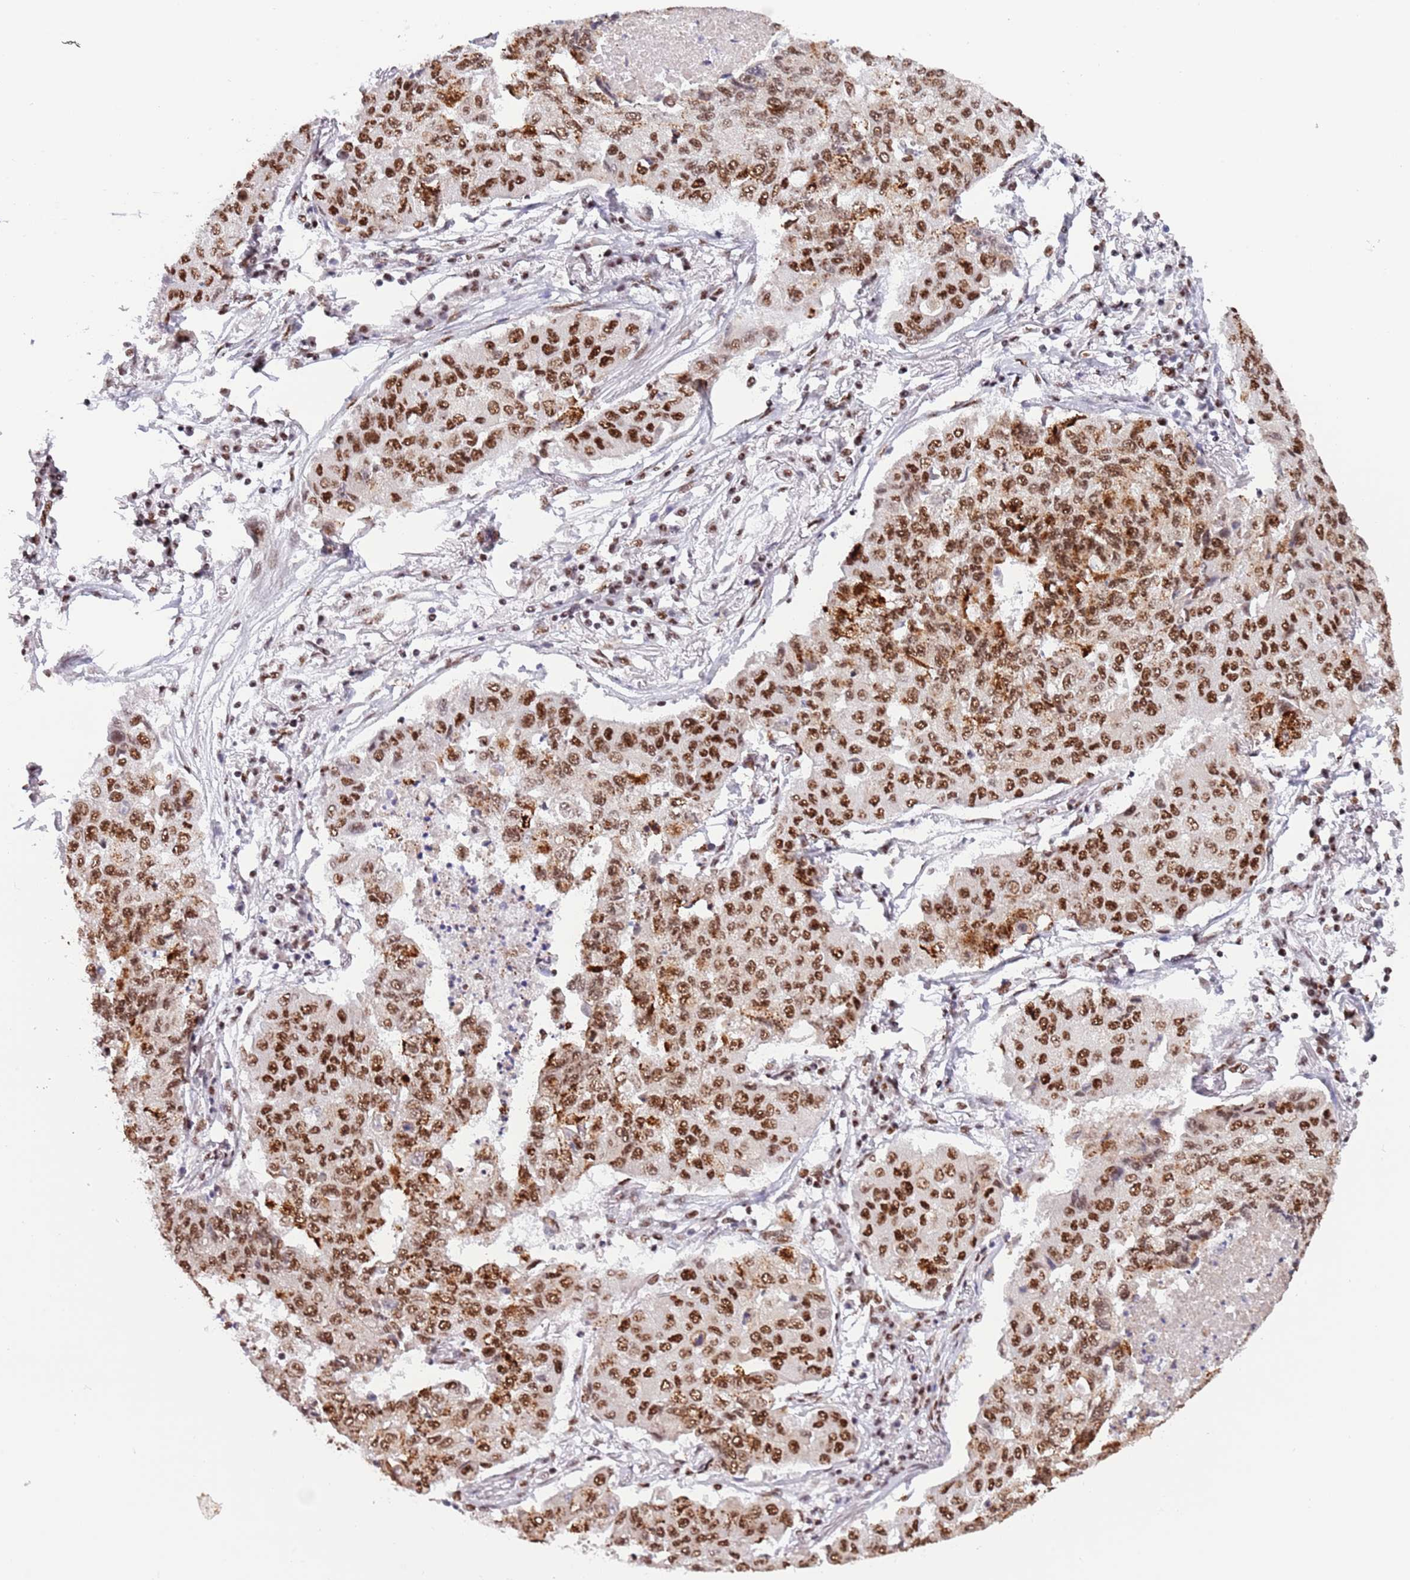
{"staining": {"intensity": "strong", "quantity": ">75%", "location": "nuclear"}, "tissue": "lung cancer", "cell_type": "Tumor cells", "image_type": "cancer", "snomed": [{"axis": "morphology", "description": "Squamous cell carcinoma, NOS"}, {"axis": "topography", "description": "Lung"}], "caption": "Lung cancer (squamous cell carcinoma) stained with IHC reveals strong nuclear expression in about >75% of tumor cells.", "gene": "SF3A2", "patient": {"sex": "male", "age": 74}}